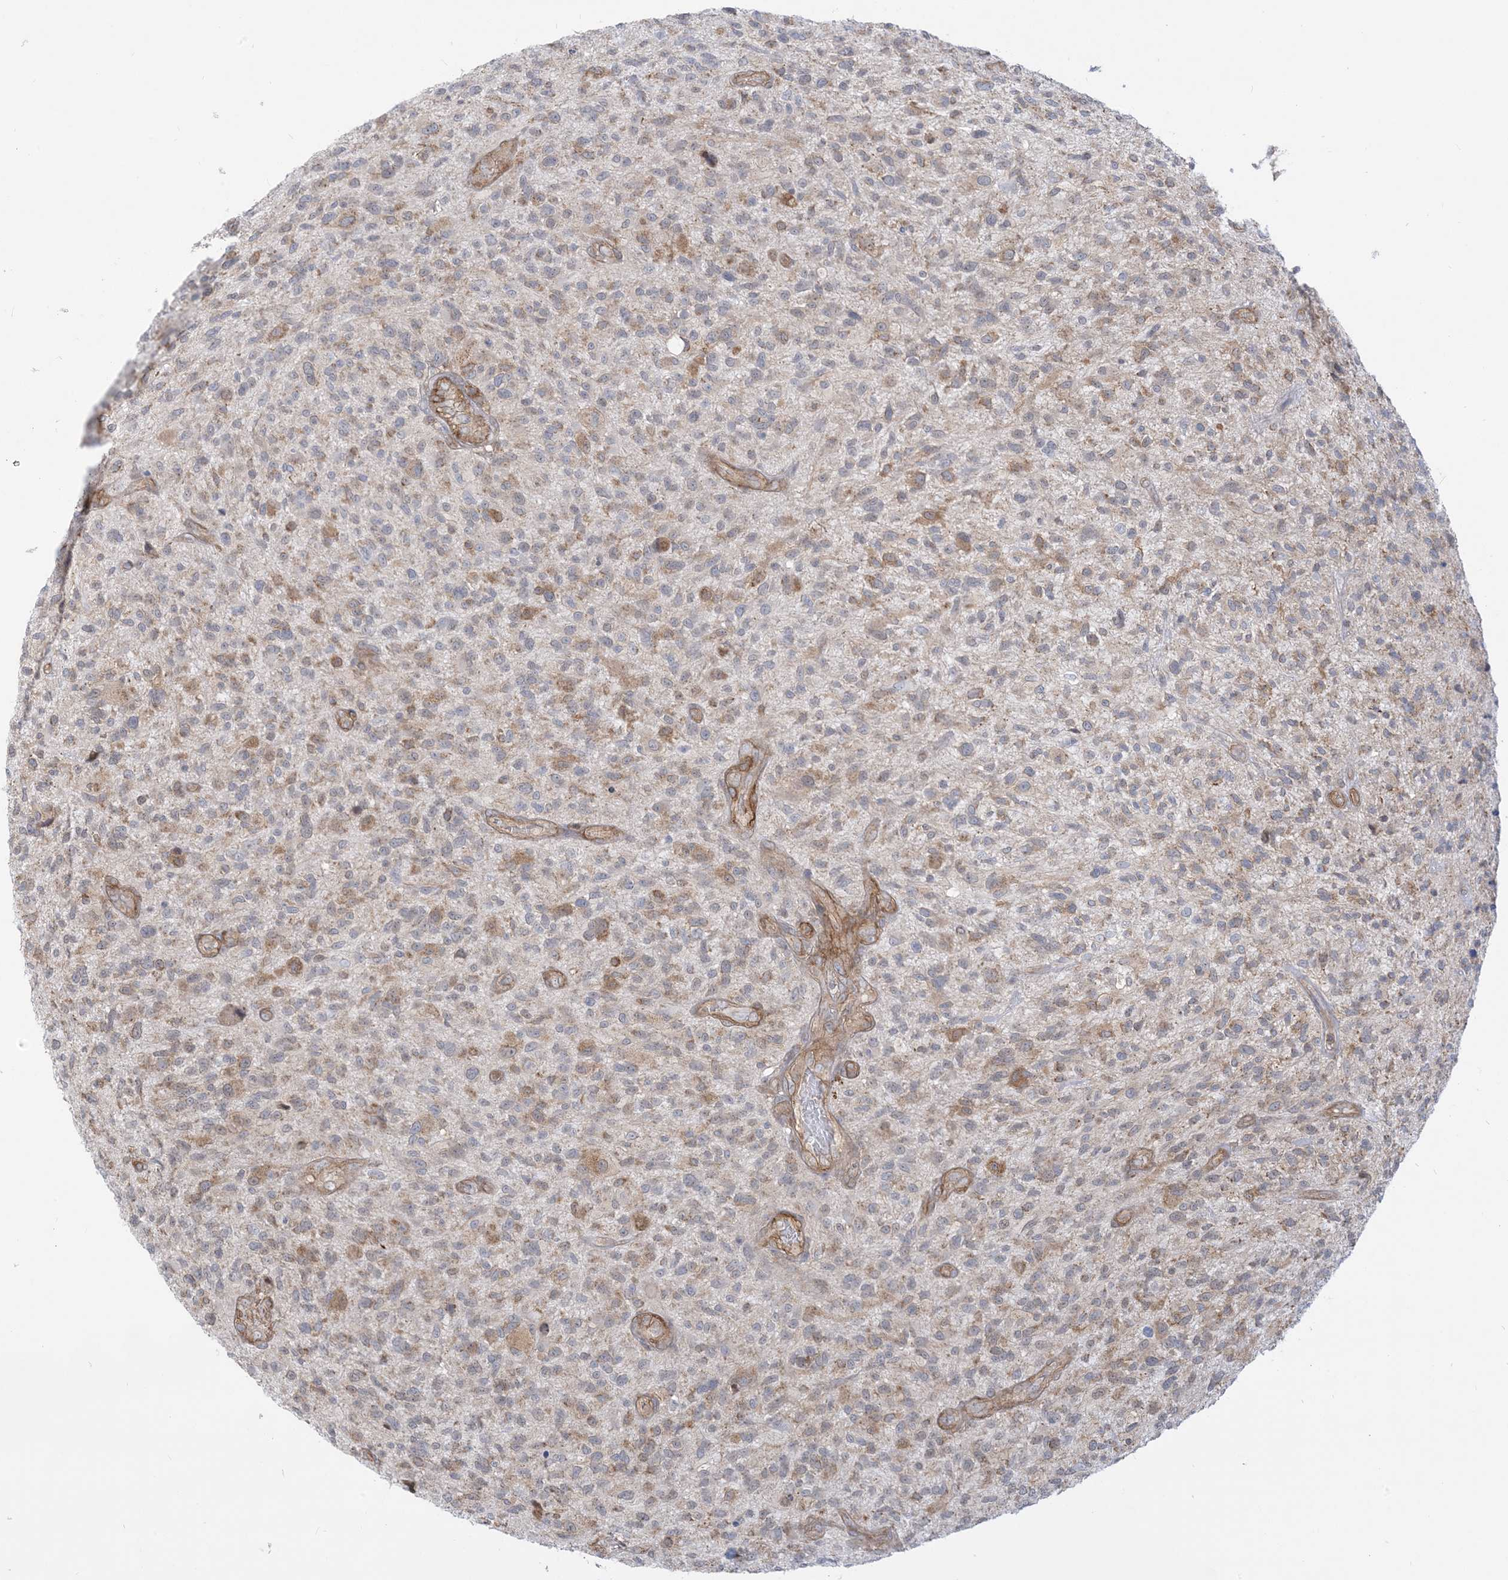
{"staining": {"intensity": "weak", "quantity": "25%-75%", "location": "cytoplasmic/membranous"}, "tissue": "glioma", "cell_type": "Tumor cells", "image_type": "cancer", "snomed": [{"axis": "morphology", "description": "Glioma, malignant, High grade"}, {"axis": "topography", "description": "Brain"}], "caption": "A low amount of weak cytoplasmic/membranous positivity is appreciated in approximately 25%-75% of tumor cells in malignant glioma (high-grade) tissue.", "gene": "CASP4", "patient": {"sex": "male", "age": 47}}